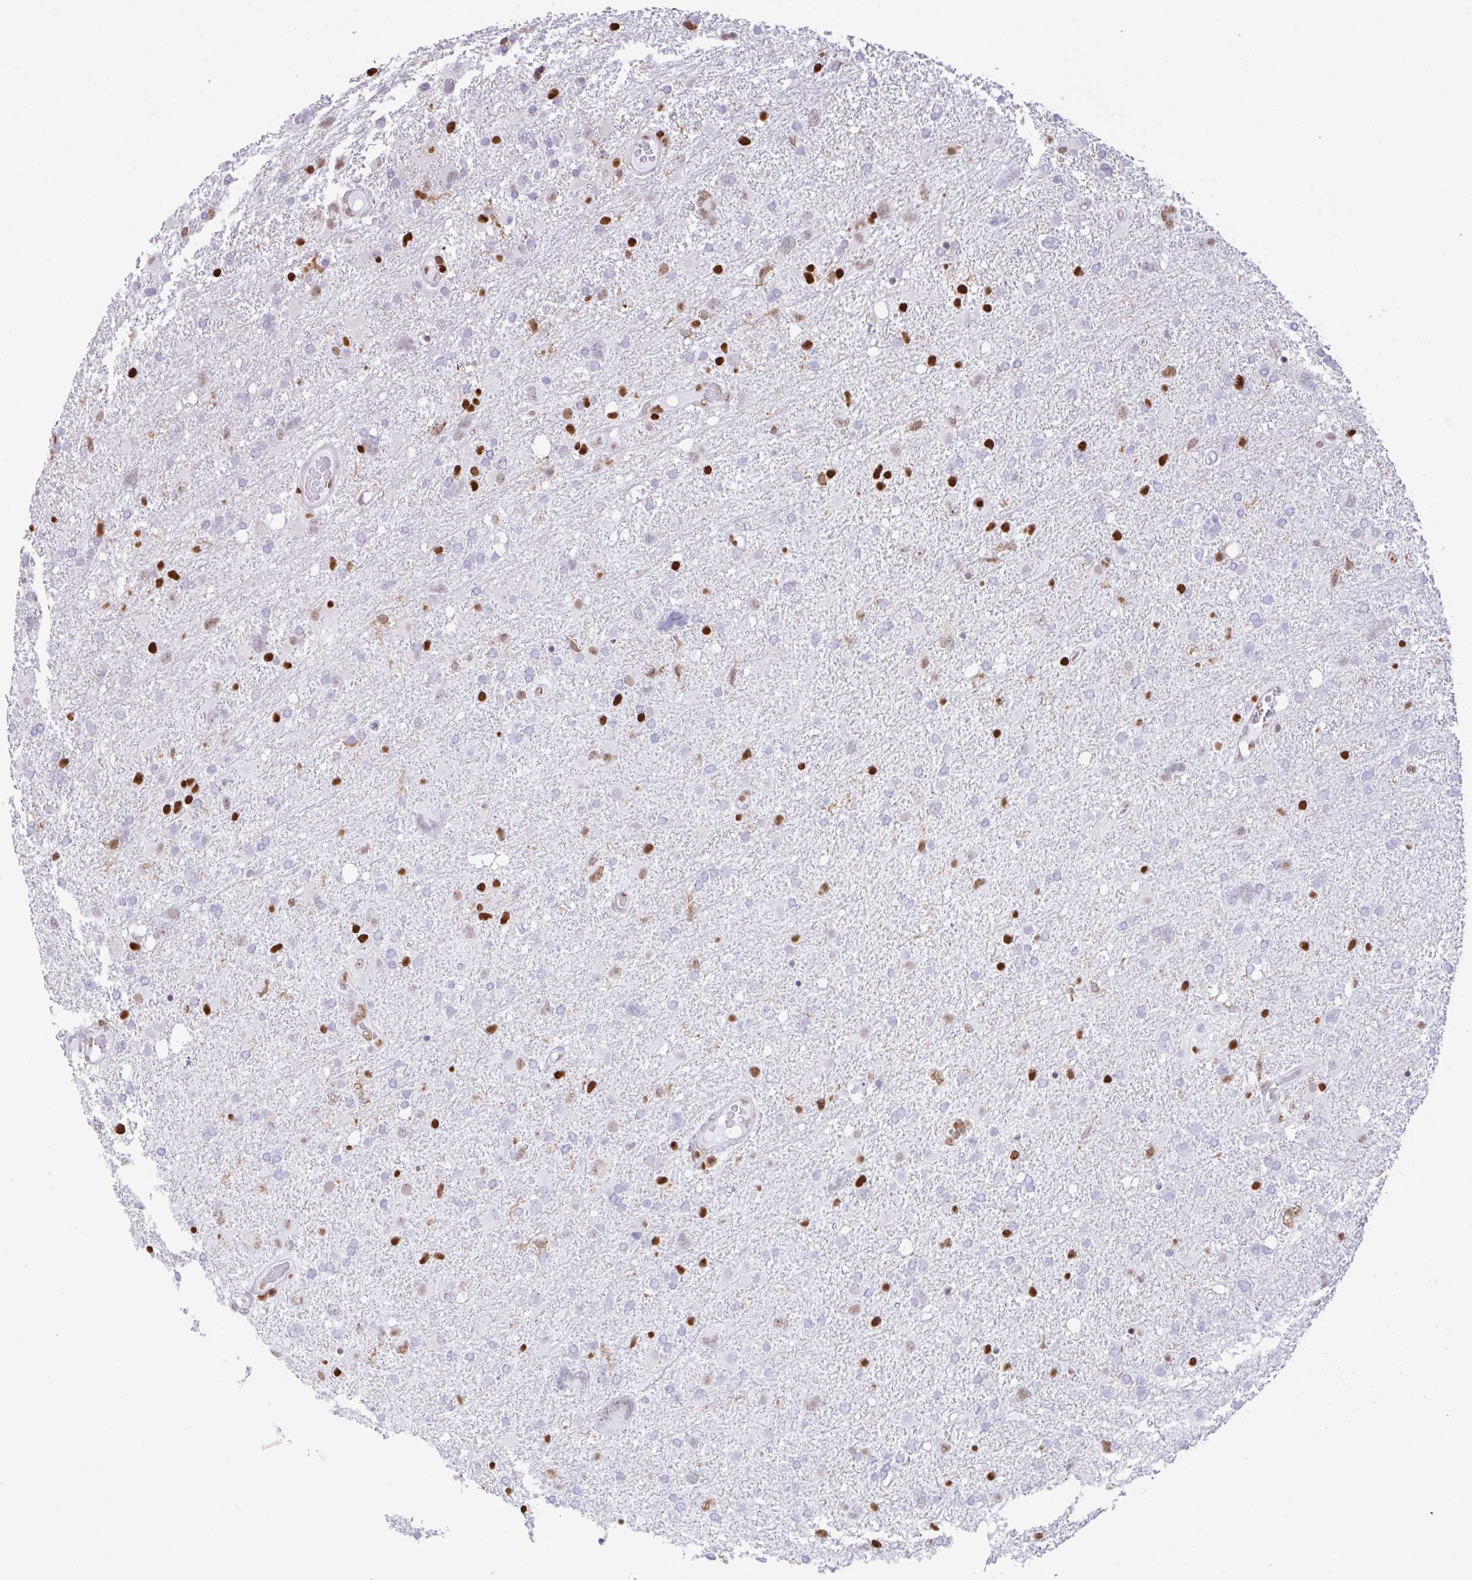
{"staining": {"intensity": "moderate", "quantity": "<25%", "location": "nuclear"}, "tissue": "glioma", "cell_type": "Tumor cells", "image_type": "cancer", "snomed": [{"axis": "morphology", "description": "Glioma, malignant, High grade"}, {"axis": "topography", "description": "Brain"}], "caption": "Glioma stained with a protein marker exhibits moderate staining in tumor cells.", "gene": "BTBD10", "patient": {"sex": "male", "age": 61}}